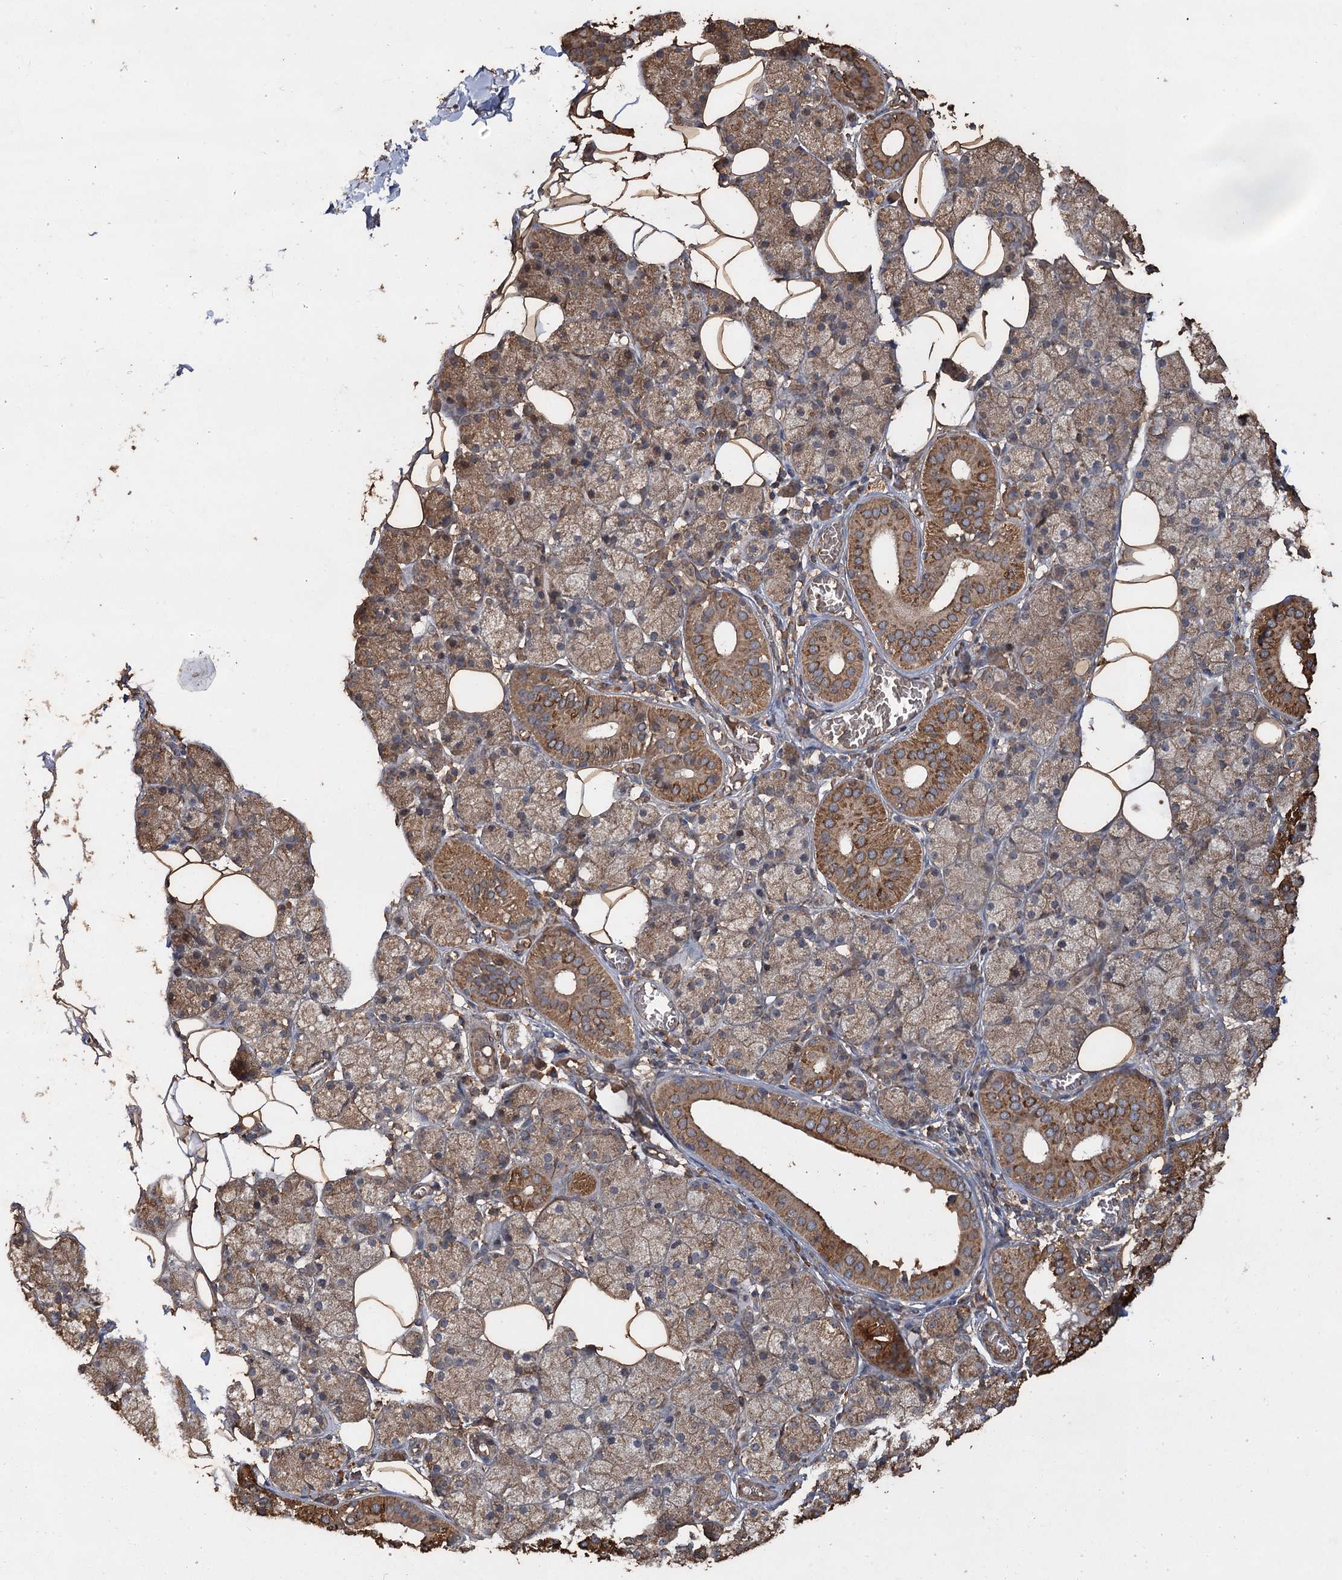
{"staining": {"intensity": "moderate", "quantity": ">75%", "location": "cytoplasmic/membranous"}, "tissue": "salivary gland", "cell_type": "Glandular cells", "image_type": "normal", "snomed": [{"axis": "morphology", "description": "Normal tissue, NOS"}, {"axis": "topography", "description": "Salivary gland"}], "caption": "Protein expression by IHC displays moderate cytoplasmic/membranous staining in about >75% of glandular cells in normal salivary gland. Immunohistochemistry (ihc) stains the protein of interest in brown and the nuclei are stained blue.", "gene": "PIK3C2A", "patient": {"sex": "female", "age": 33}}